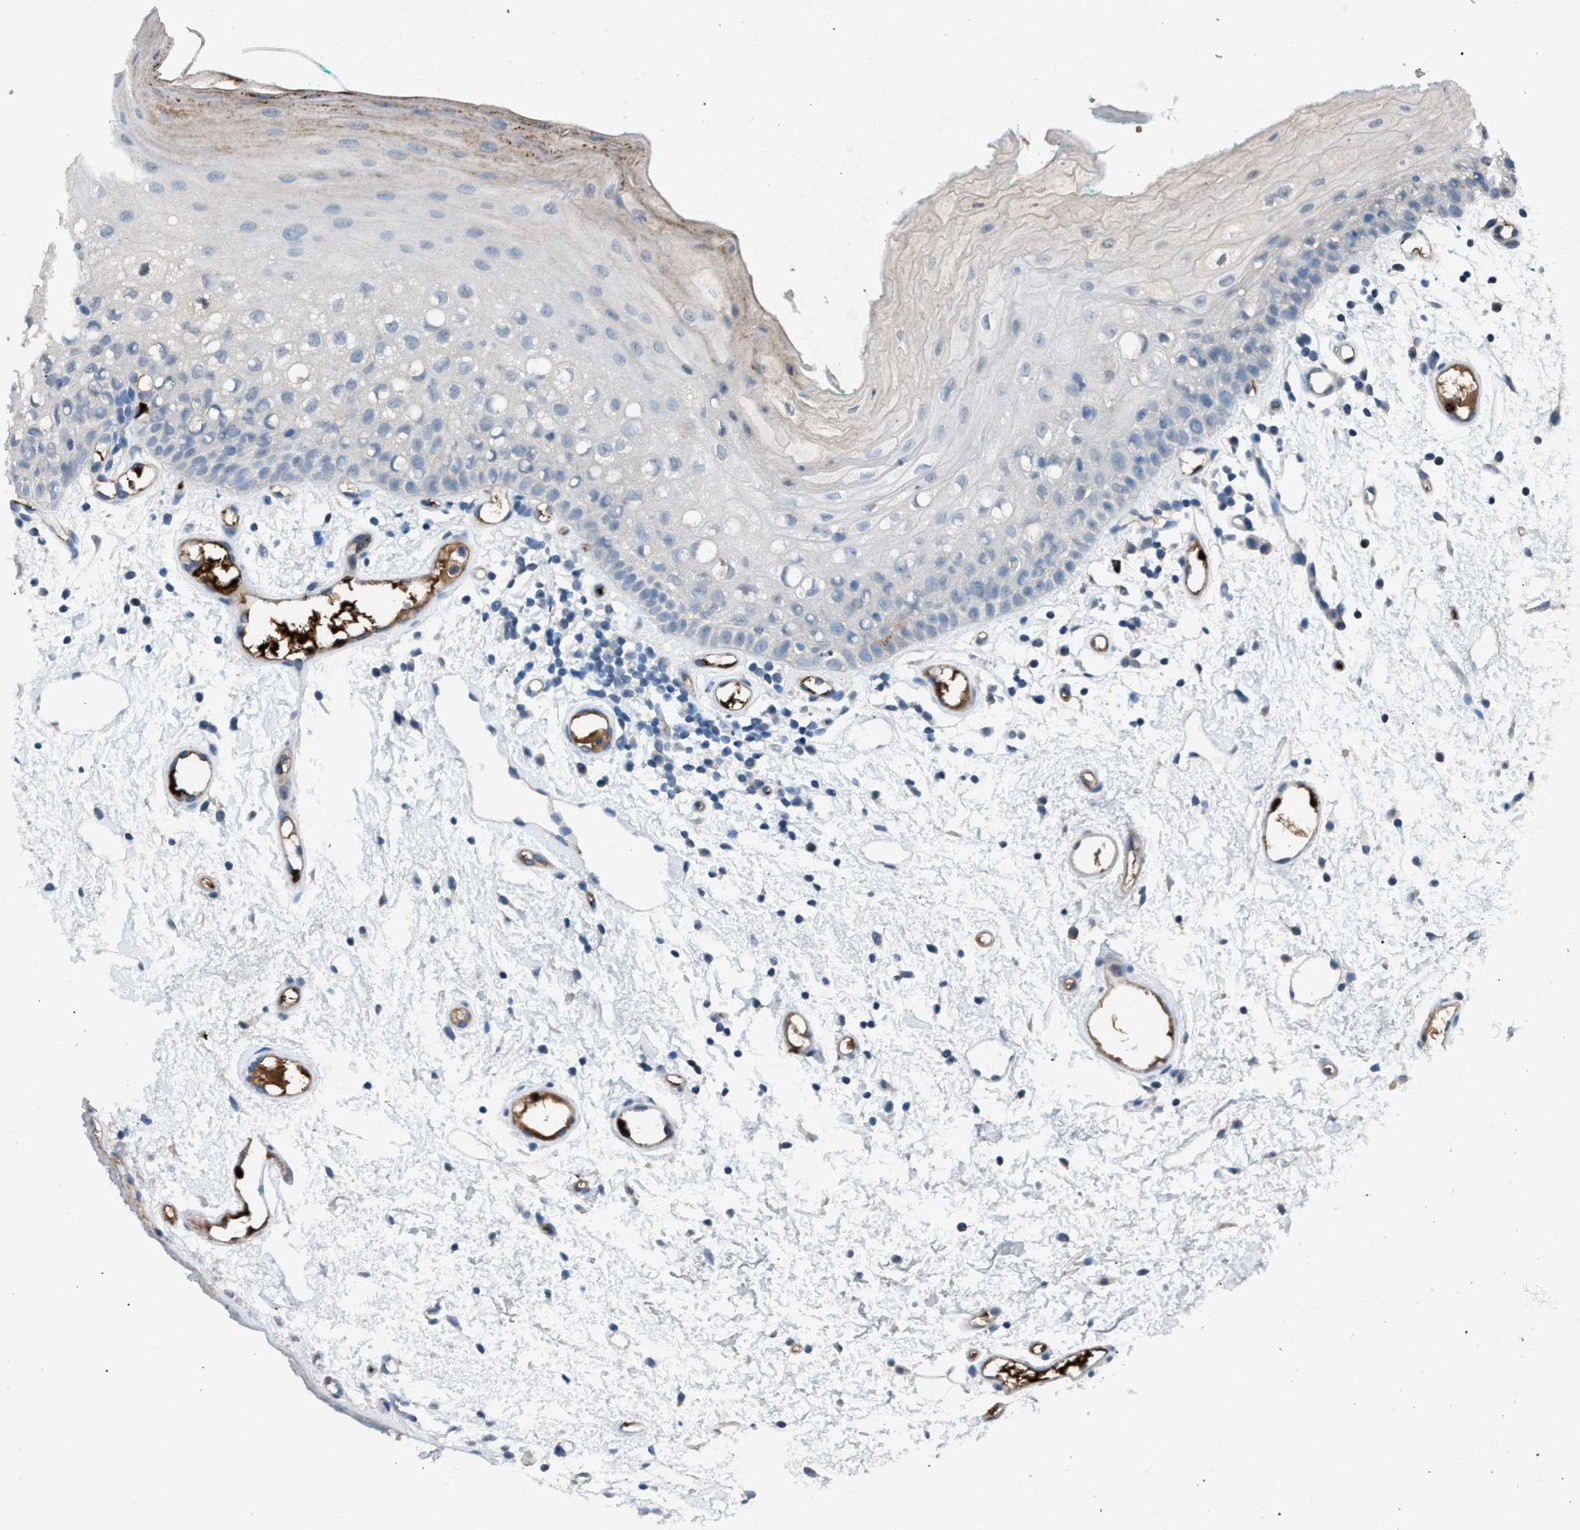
{"staining": {"intensity": "negative", "quantity": "none", "location": "none"}, "tissue": "oral mucosa", "cell_type": "Squamous epithelial cells", "image_type": "normal", "snomed": [{"axis": "morphology", "description": "Normal tissue, NOS"}, {"axis": "morphology", "description": "Squamous cell carcinoma, NOS"}, {"axis": "topography", "description": "Oral tissue"}, {"axis": "topography", "description": "Salivary gland"}, {"axis": "topography", "description": "Head-Neck"}], "caption": "IHC of unremarkable oral mucosa displays no staining in squamous epithelial cells.", "gene": "CFAP77", "patient": {"sex": "female", "age": 62}}